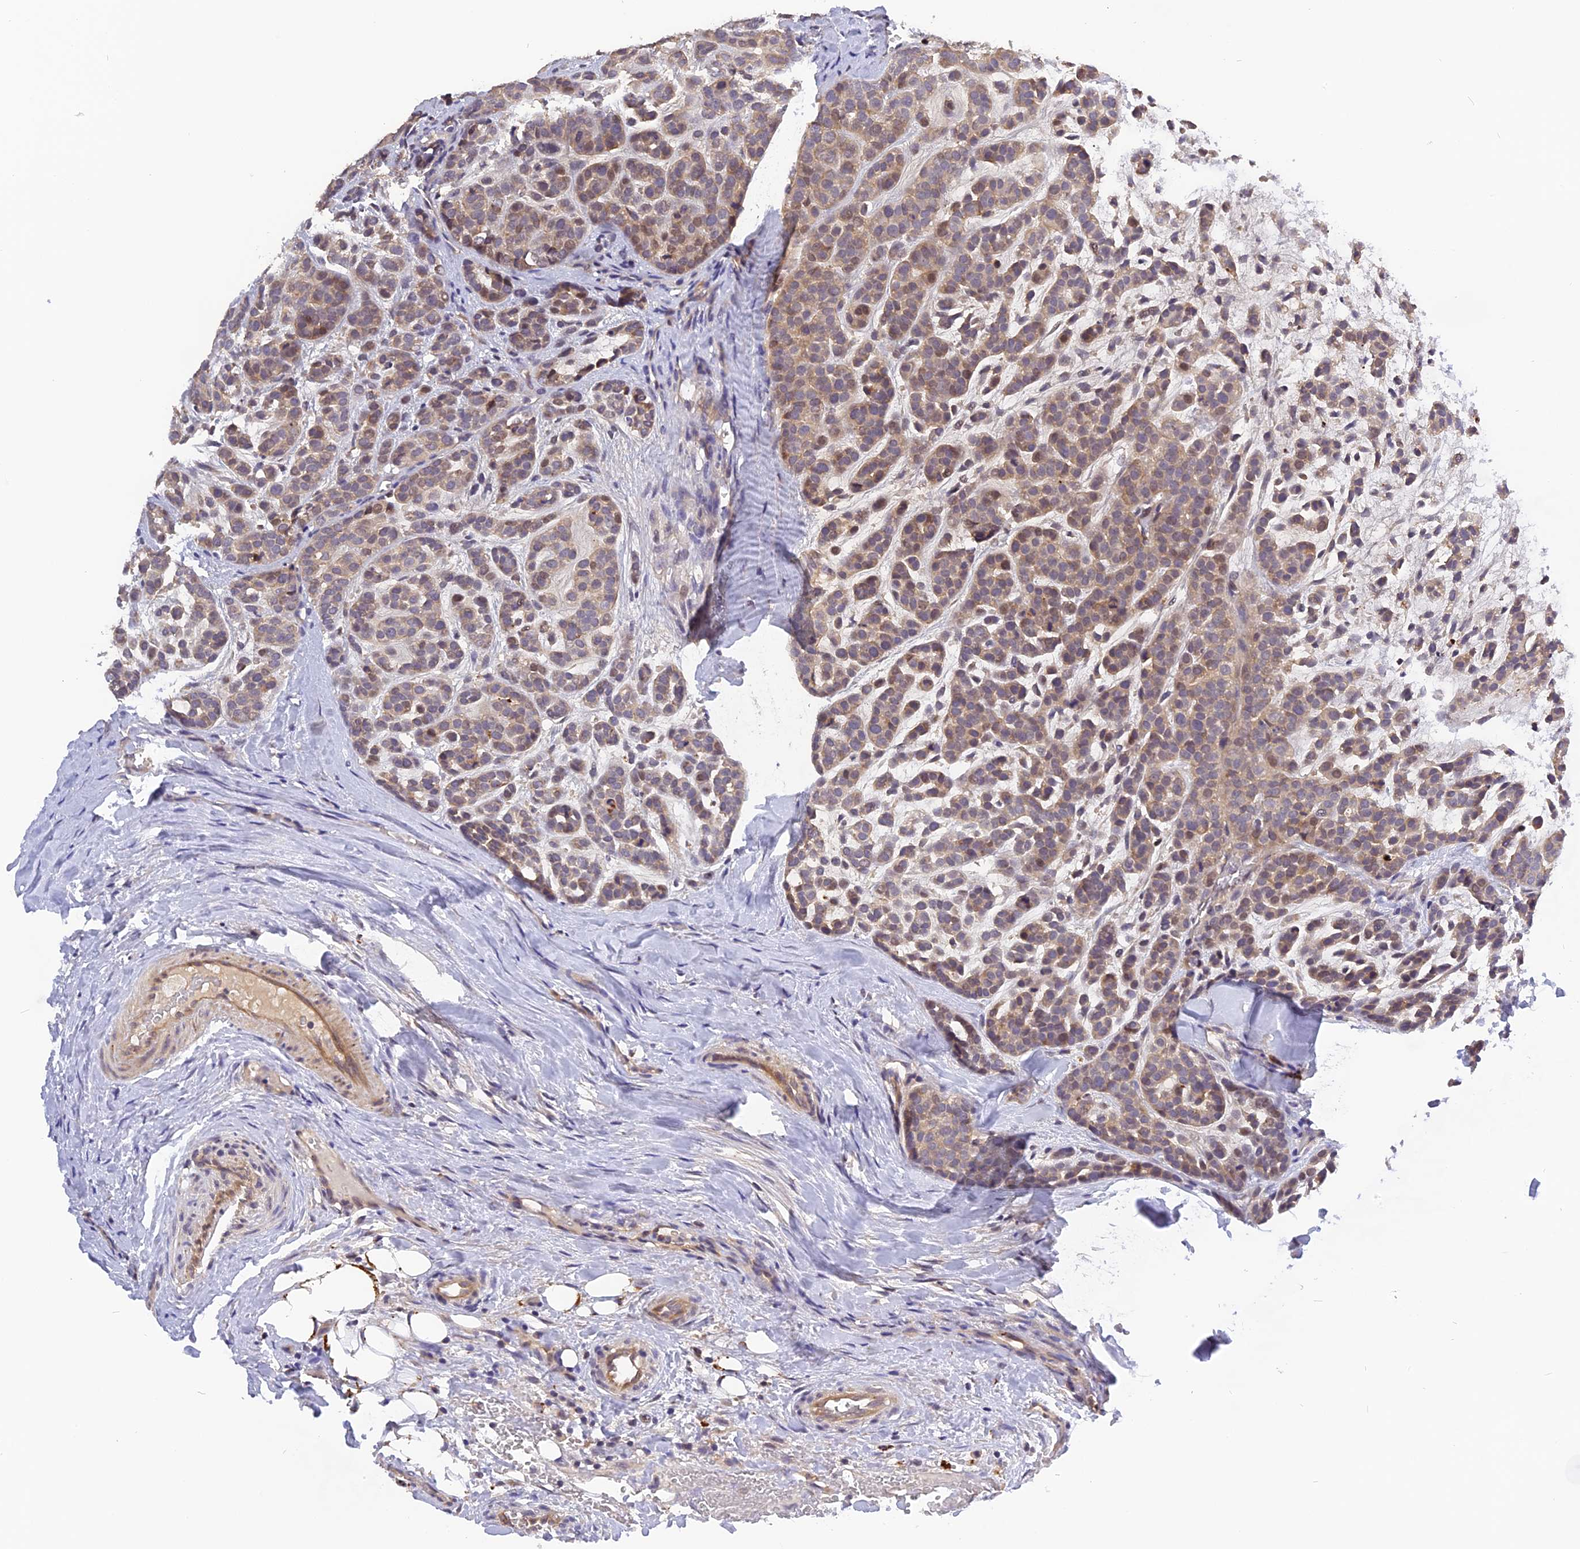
{"staining": {"intensity": "weak", "quantity": ">75%", "location": "cytoplasmic/membranous"}, "tissue": "head and neck cancer", "cell_type": "Tumor cells", "image_type": "cancer", "snomed": [{"axis": "morphology", "description": "Adenocarcinoma, NOS"}, {"axis": "morphology", "description": "Adenoma, NOS"}, {"axis": "topography", "description": "Head-Neck"}], "caption": "A histopathology image of human head and neck cancer stained for a protein demonstrates weak cytoplasmic/membranous brown staining in tumor cells. (Brightfield microscopy of DAB IHC at high magnification).", "gene": "FNIP2", "patient": {"sex": "female", "age": 55}}